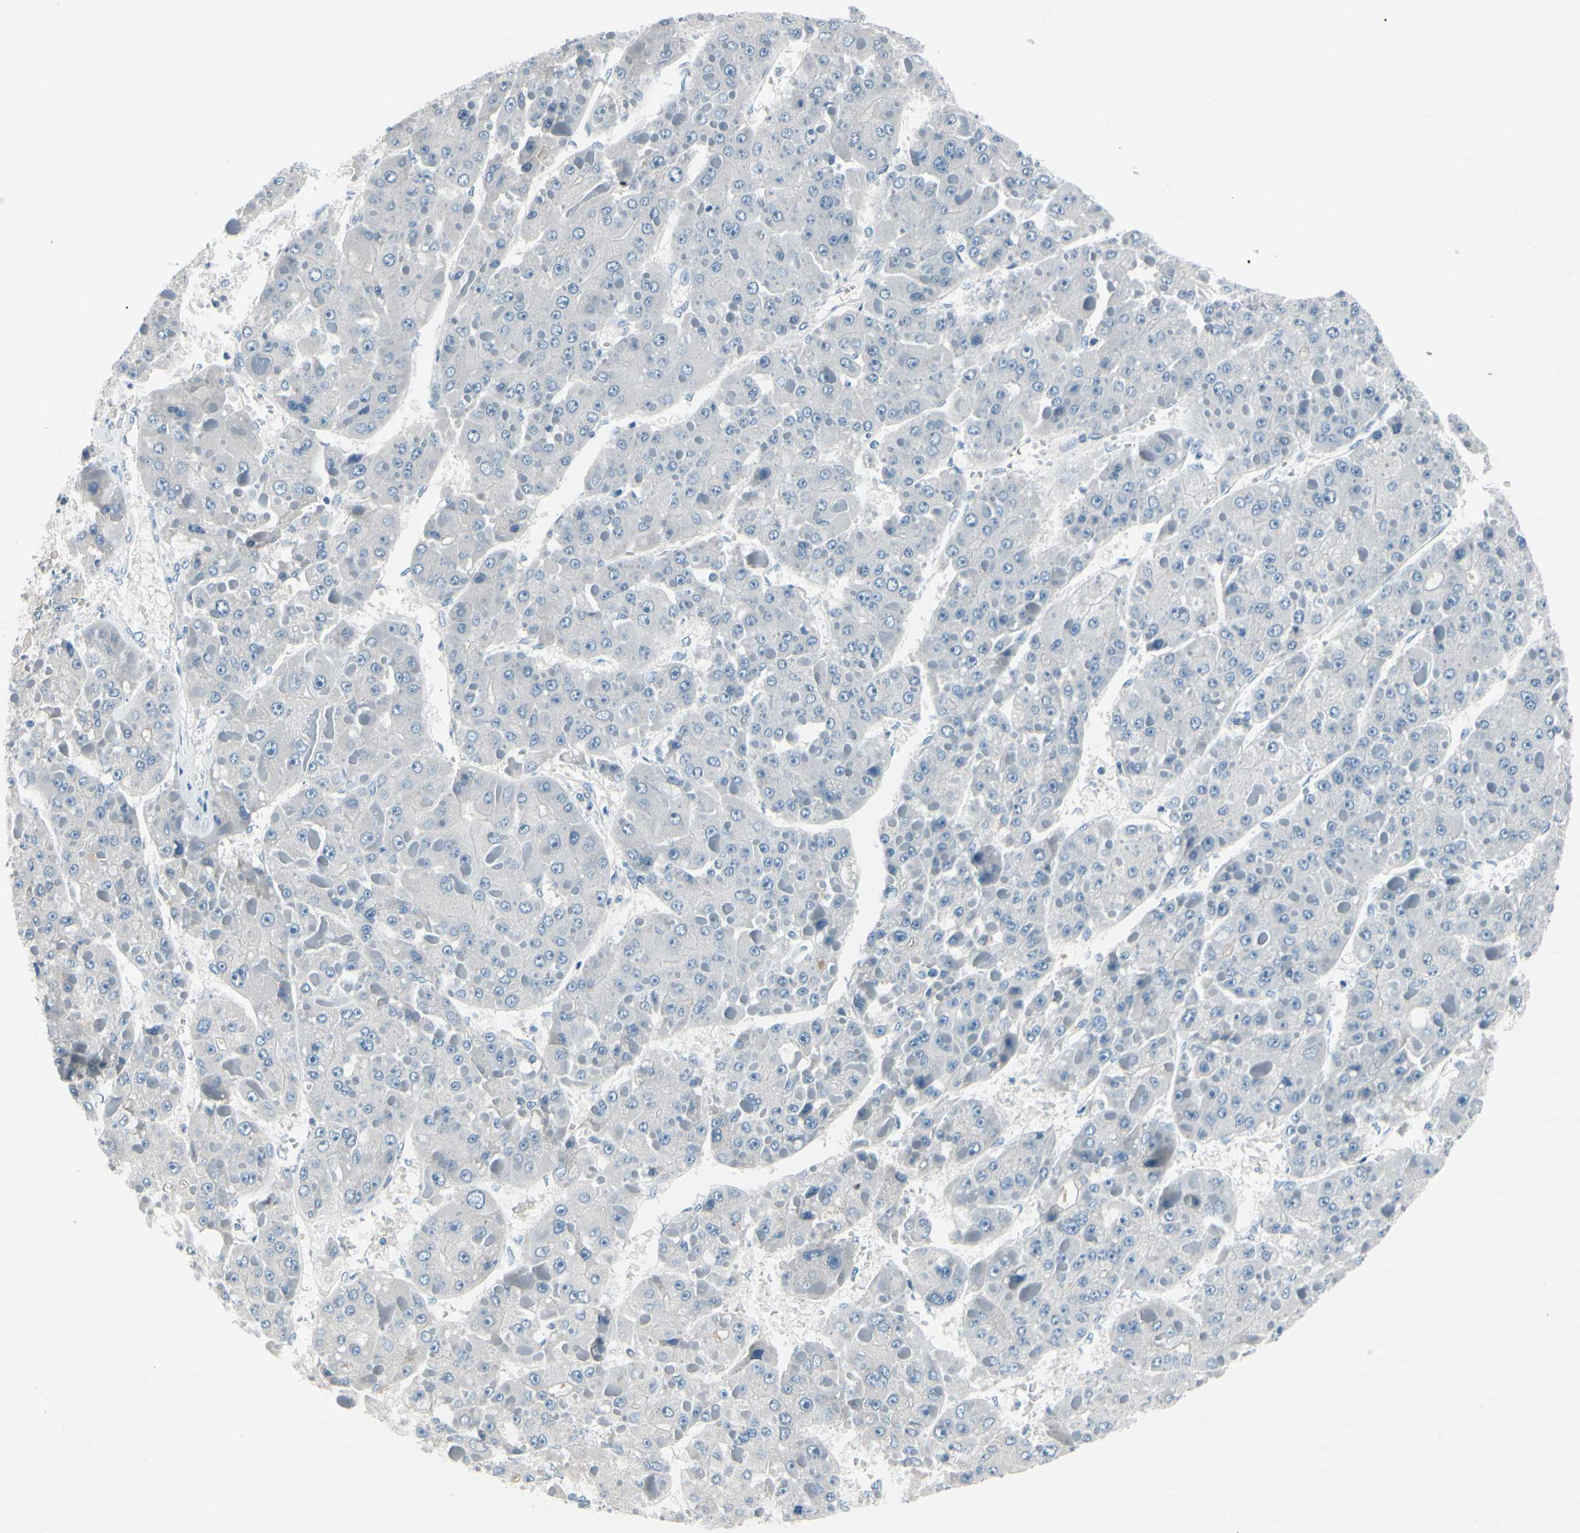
{"staining": {"intensity": "negative", "quantity": "none", "location": "none"}, "tissue": "liver cancer", "cell_type": "Tumor cells", "image_type": "cancer", "snomed": [{"axis": "morphology", "description": "Carcinoma, Hepatocellular, NOS"}, {"axis": "topography", "description": "Liver"}], "caption": "Image shows no protein positivity in tumor cells of liver cancer (hepatocellular carcinoma) tissue.", "gene": "PGR", "patient": {"sex": "female", "age": 73}}